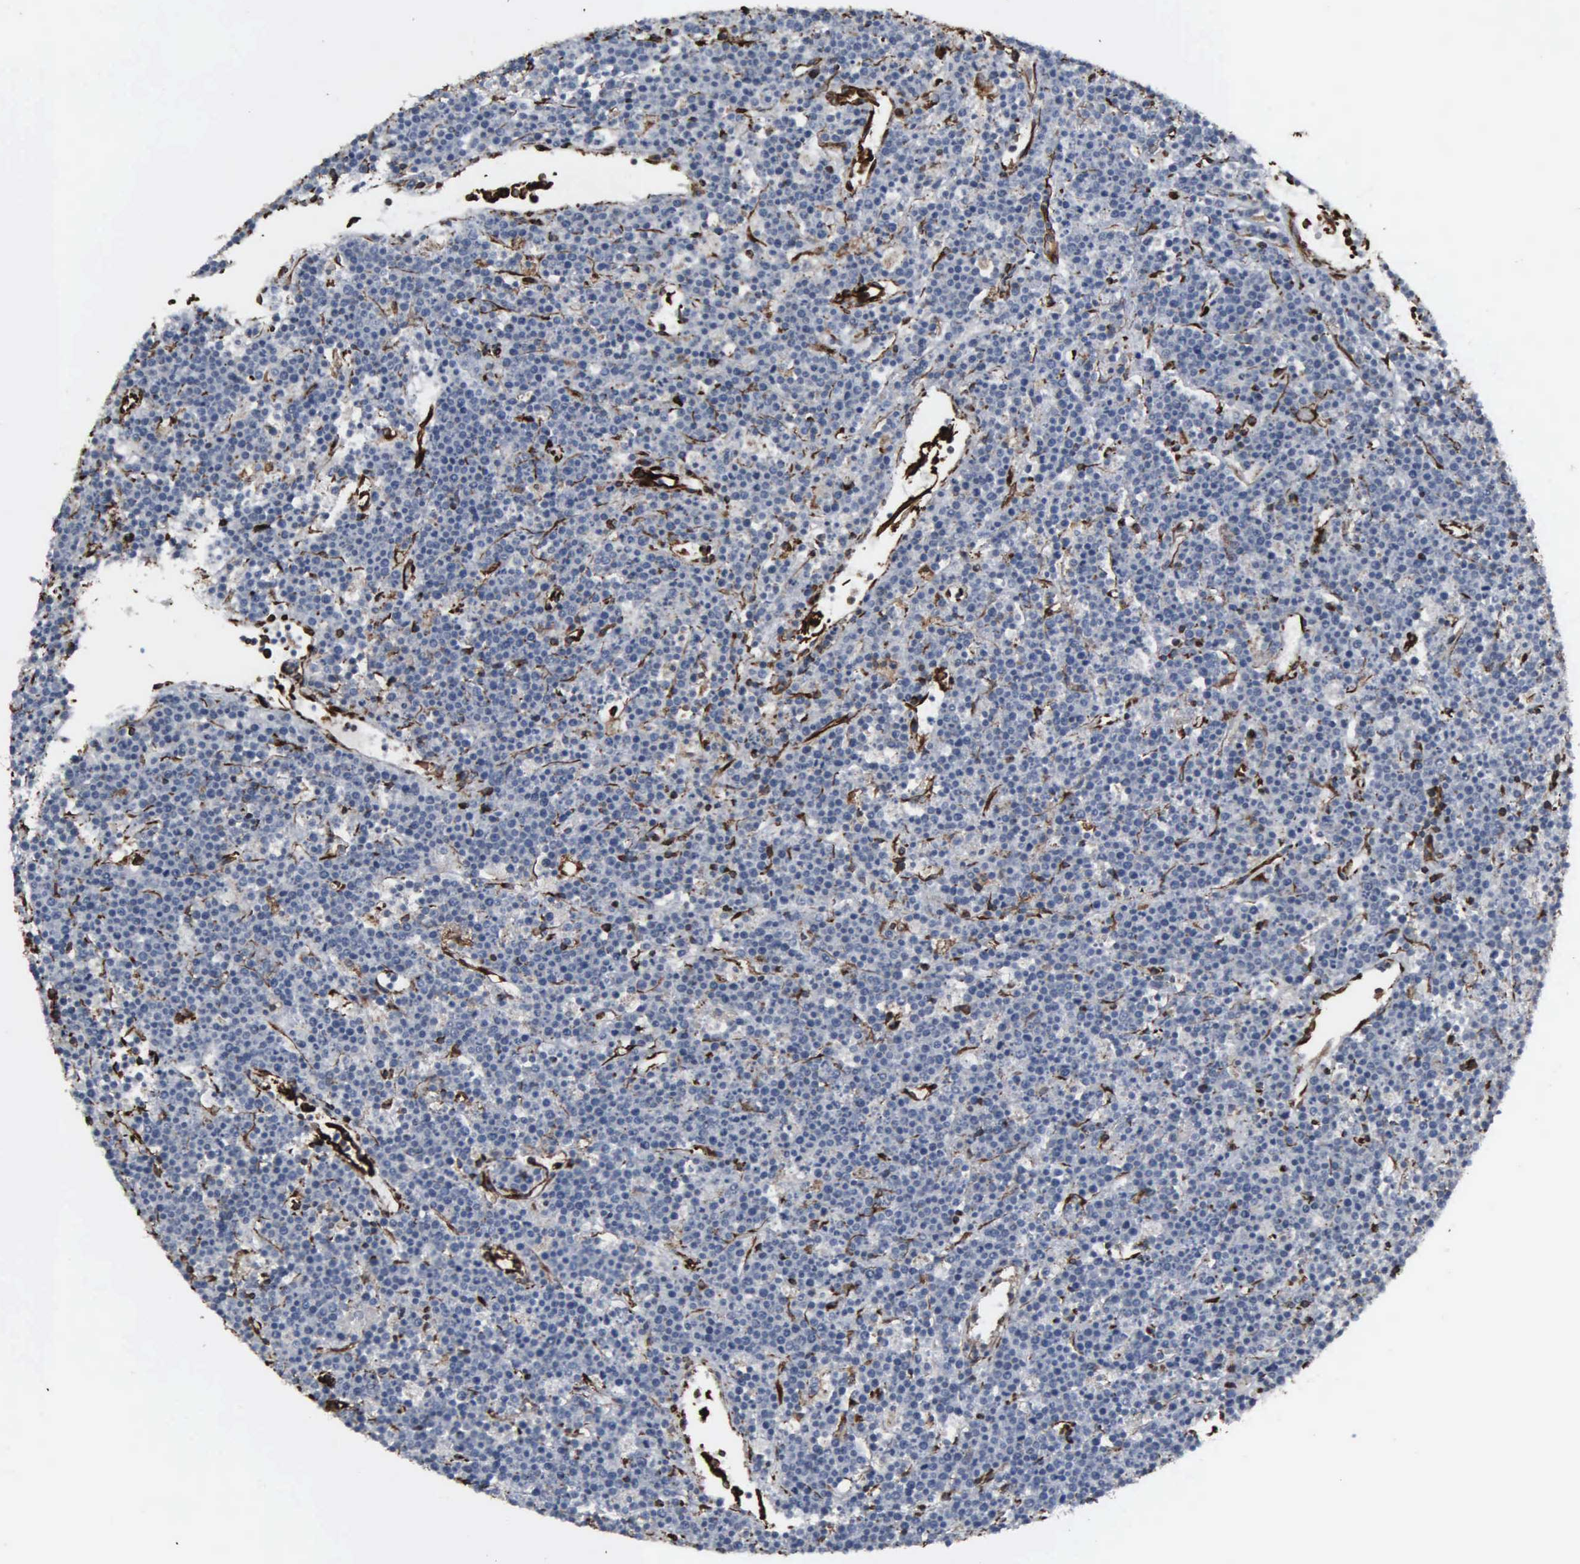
{"staining": {"intensity": "weak", "quantity": "<25%", "location": "nuclear"}, "tissue": "lymphoma", "cell_type": "Tumor cells", "image_type": "cancer", "snomed": [{"axis": "morphology", "description": "Malignant lymphoma, non-Hodgkin's type, High grade"}, {"axis": "topography", "description": "Ovary"}], "caption": "The immunohistochemistry (IHC) histopathology image has no significant expression in tumor cells of malignant lymphoma, non-Hodgkin's type (high-grade) tissue.", "gene": "CCNE1", "patient": {"sex": "female", "age": 56}}